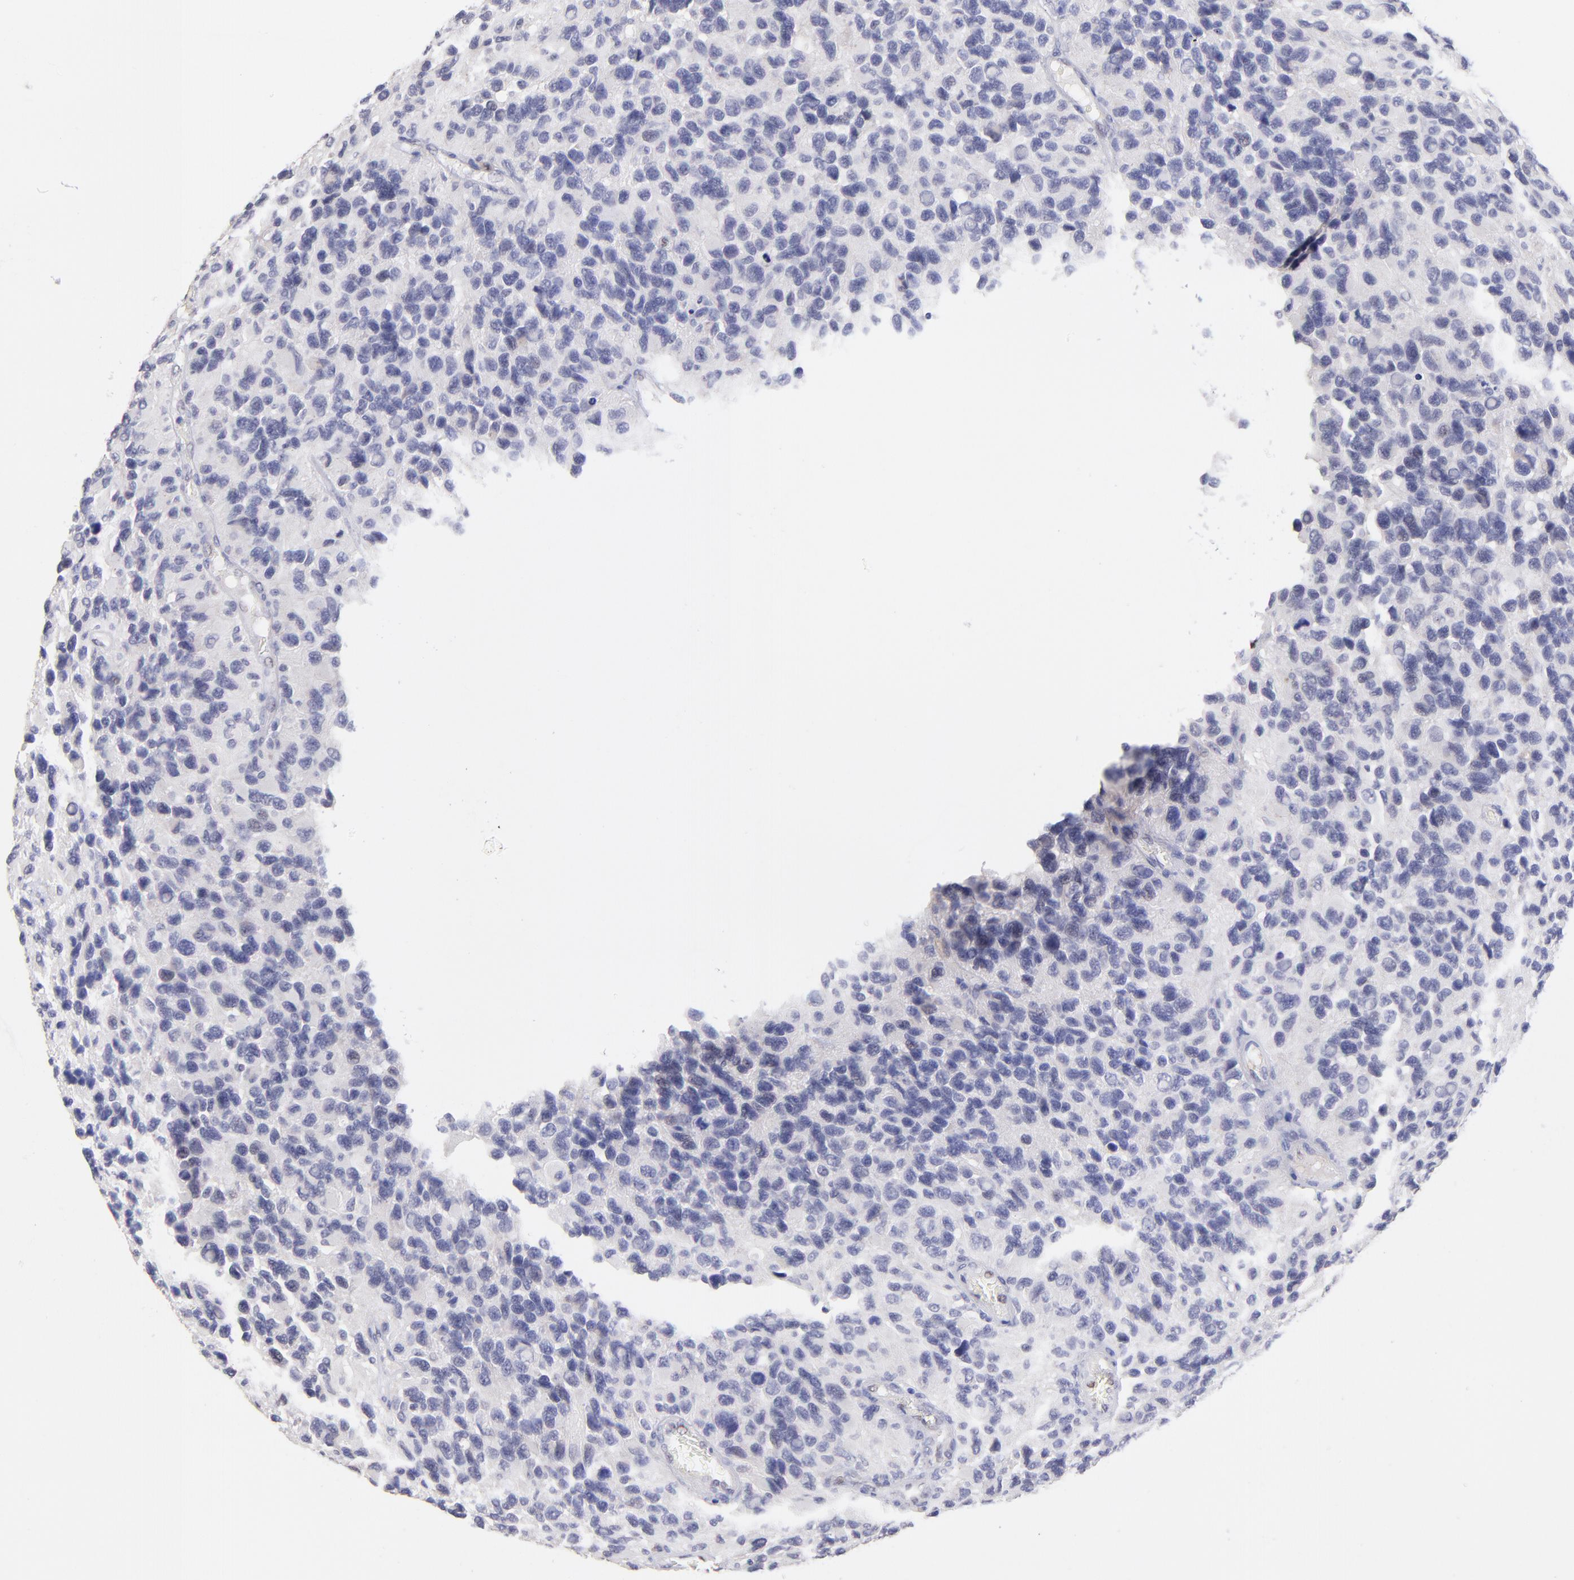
{"staining": {"intensity": "negative", "quantity": "none", "location": "none"}, "tissue": "glioma", "cell_type": "Tumor cells", "image_type": "cancer", "snomed": [{"axis": "morphology", "description": "Glioma, malignant, High grade"}, {"axis": "topography", "description": "Brain"}], "caption": "IHC micrograph of neoplastic tissue: glioma stained with DAB displays no significant protein expression in tumor cells.", "gene": "KLF4", "patient": {"sex": "male", "age": 77}}